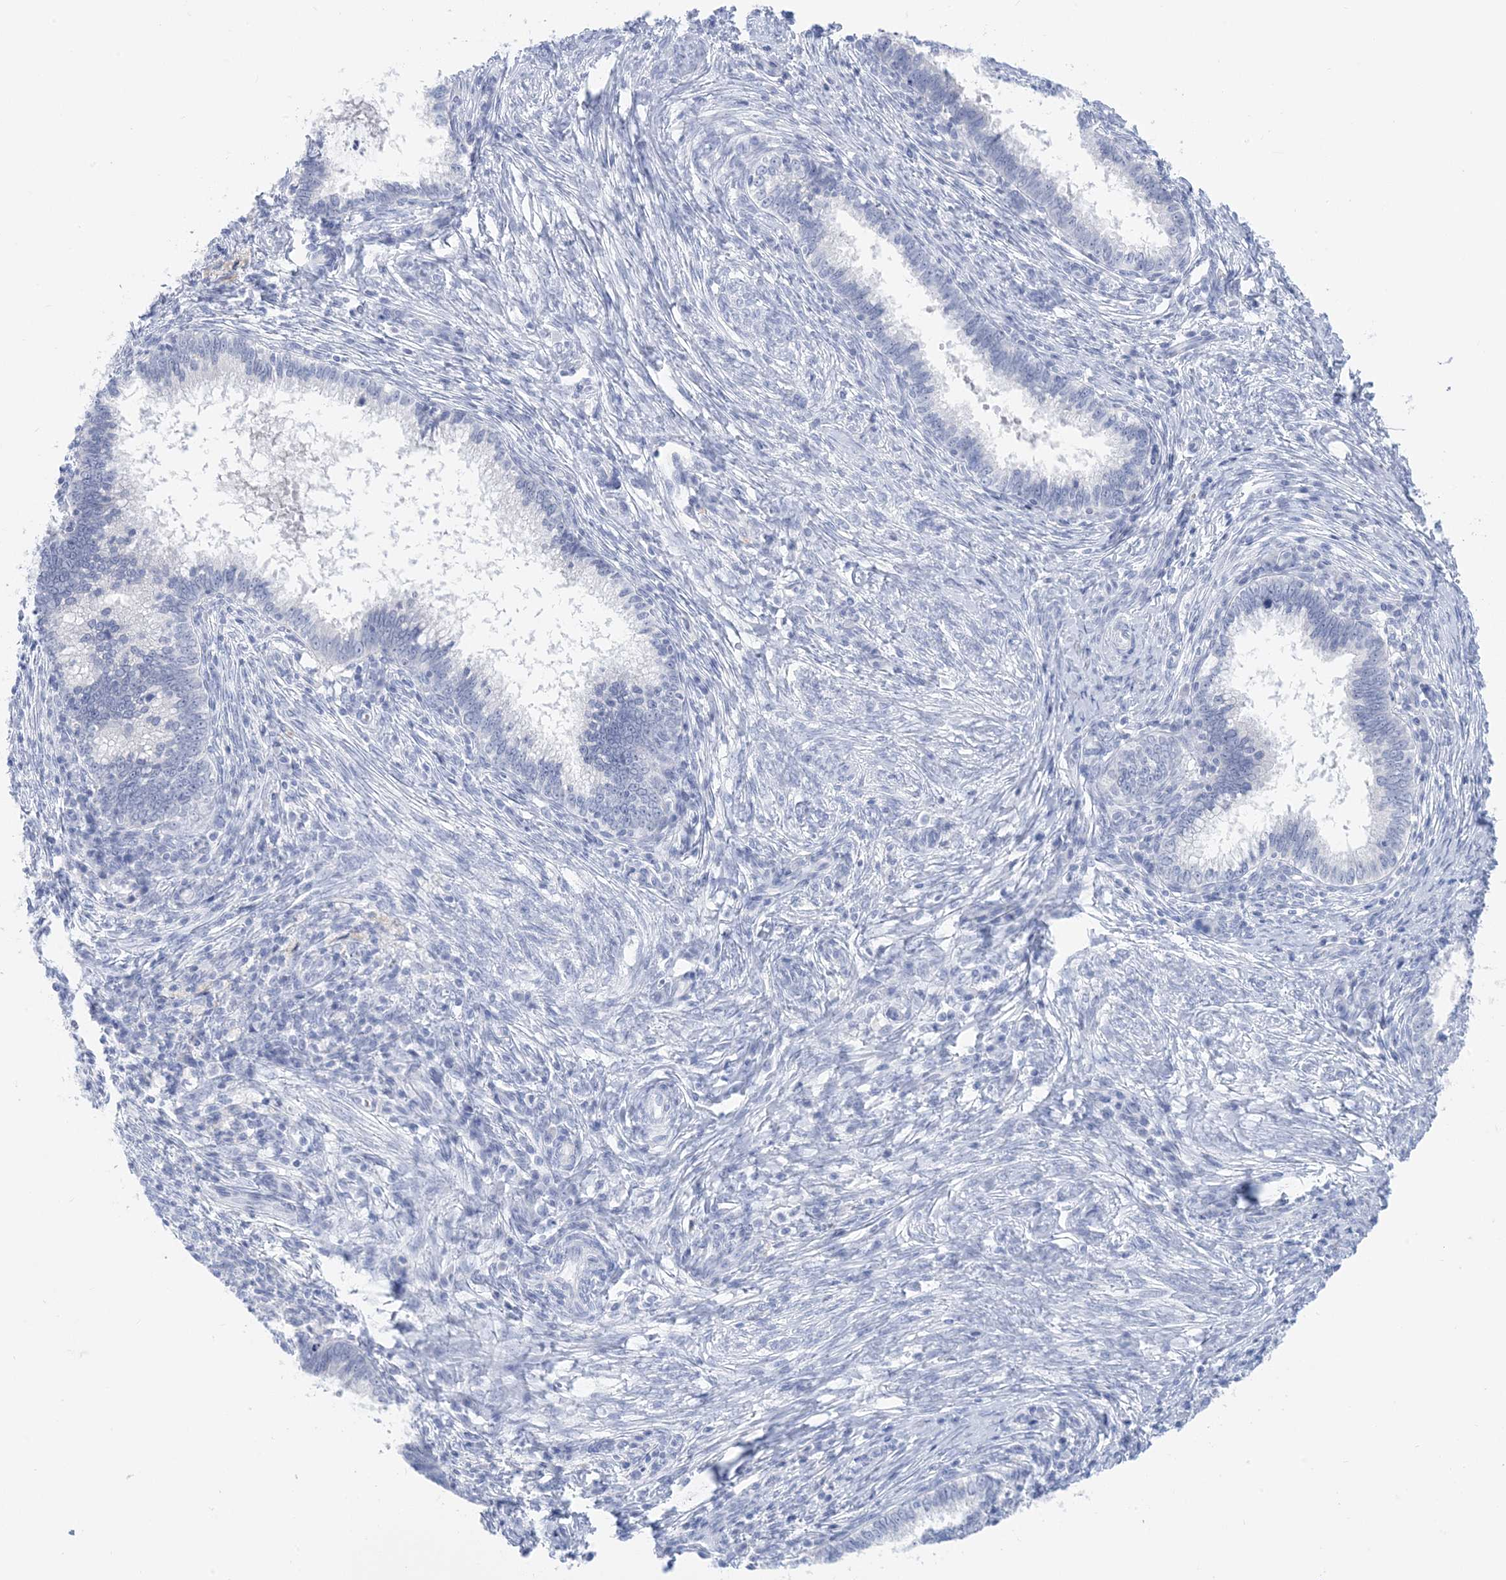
{"staining": {"intensity": "negative", "quantity": "none", "location": "none"}, "tissue": "cervical cancer", "cell_type": "Tumor cells", "image_type": "cancer", "snomed": [{"axis": "morphology", "description": "Adenocarcinoma, NOS"}, {"axis": "topography", "description": "Cervix"}], "caption": "This is an immunohistochemistry photomicrograph of cervical adenocarcinoma. There is no staining in tumor cells.", "gene": "SH3YL1", "patient": {"sex": "female", "age": 36}}